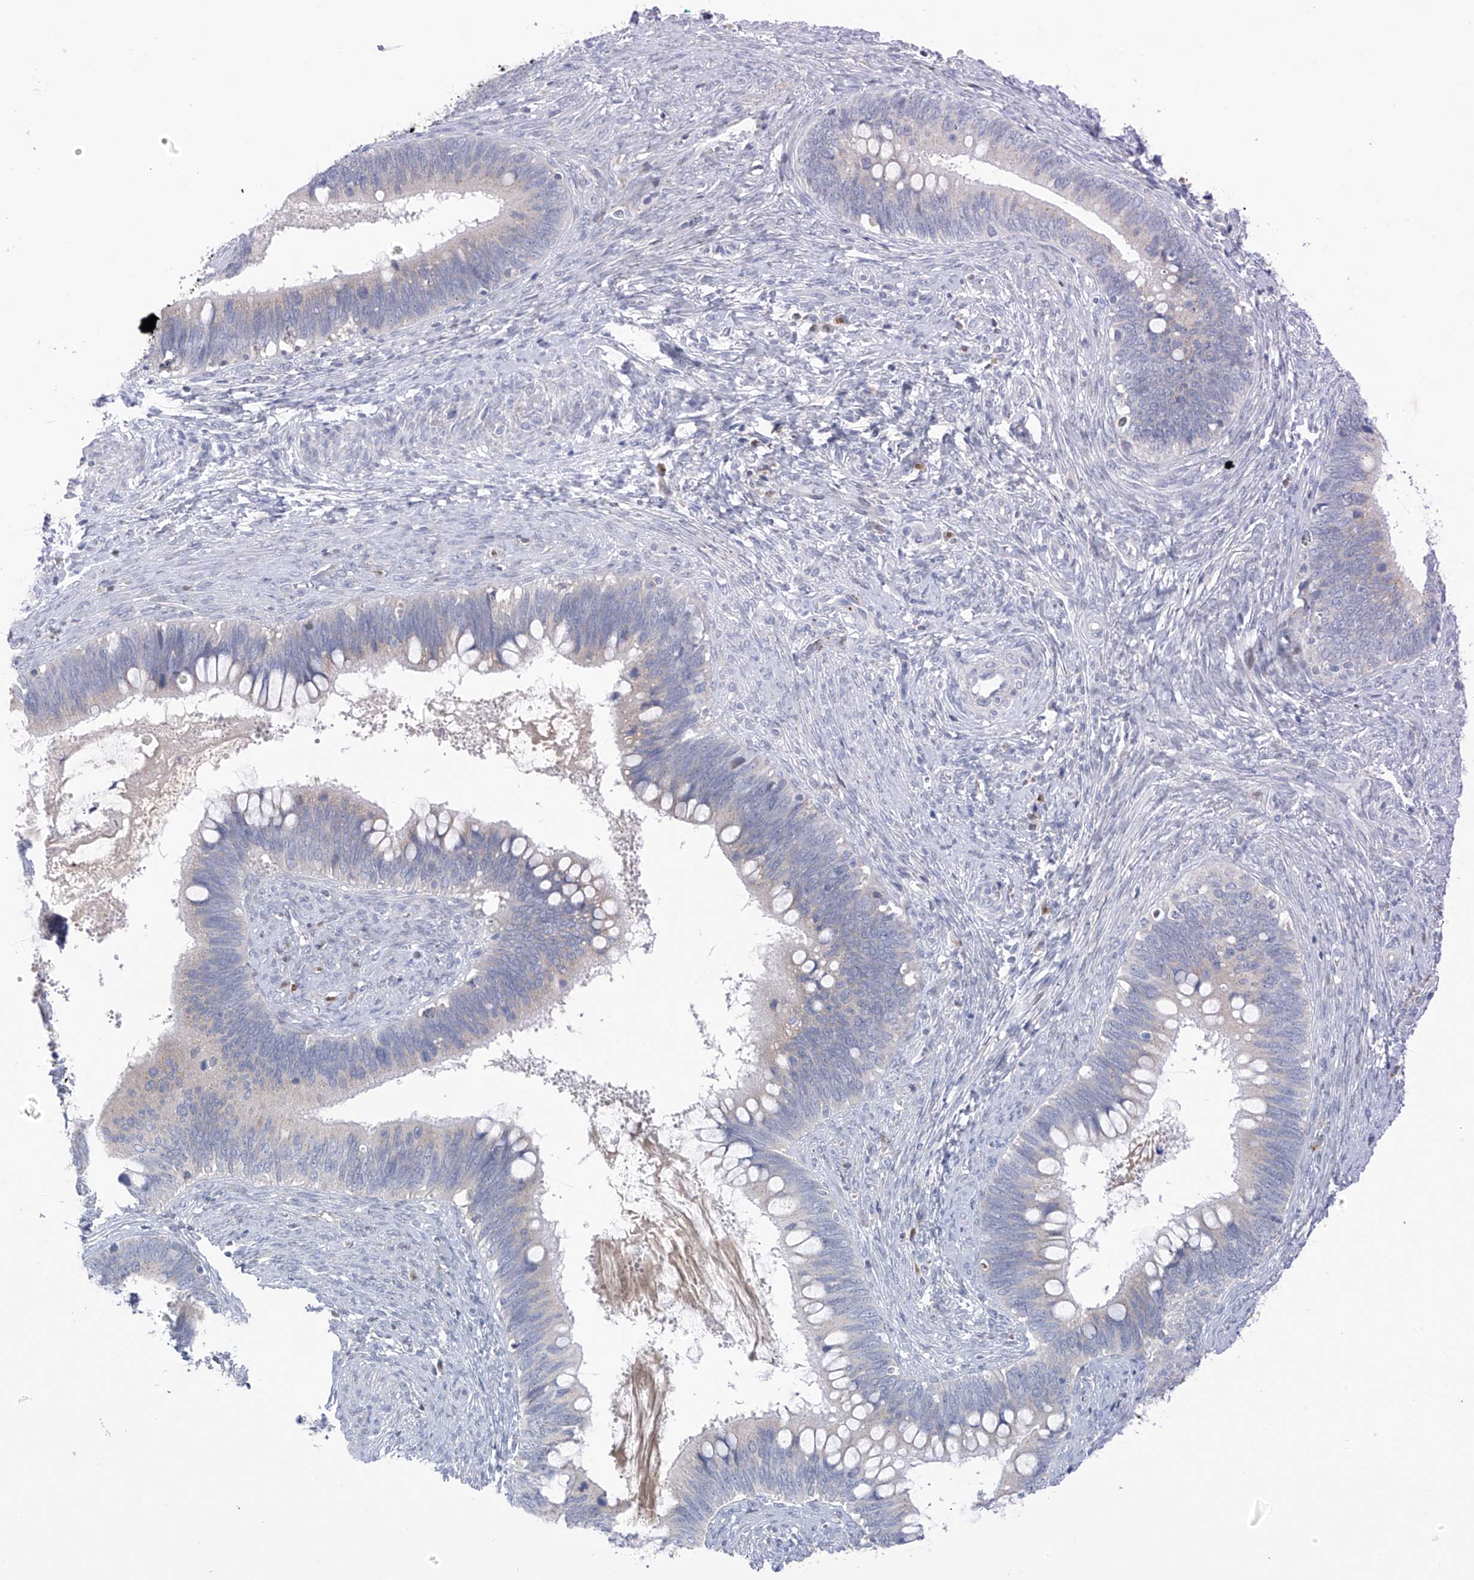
{"staining": {"intensity": "negative", "quantity": "none", "location": "none"}, "tissue": "cervical cancer", "cell_type": "Tumor cells", "image_type": "cancer", "snomed": [{"axis": "morphology", "description": "Adenocarcinoma, NOS"}, {"axis": "topography", "description": "Cervix"}], "caption": "IHC image of neoplastic tissue: human adenocarcinoma (cervical) stained with DAB displays no significant protein staining in tumor cells.", "gene": "SLCO4A1", "patient": {"sex": "female", "age": 42}}